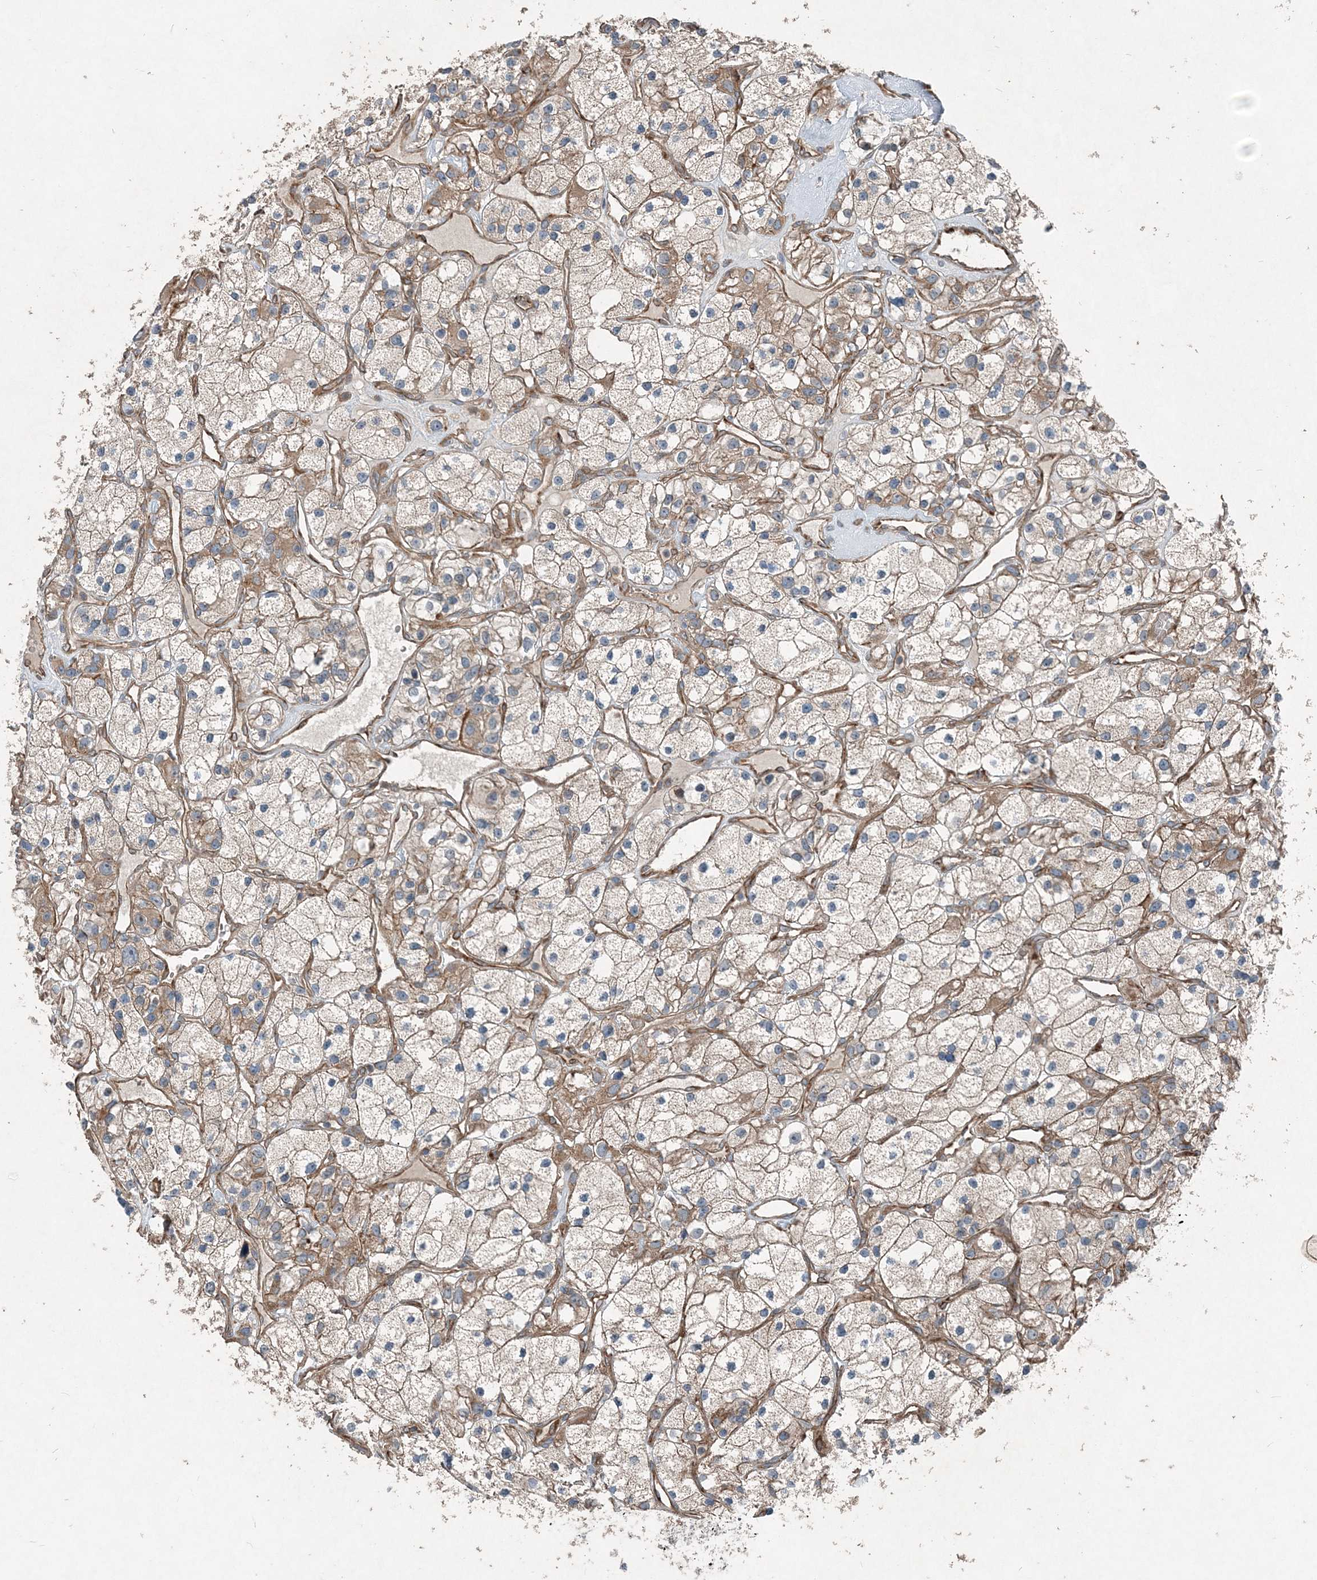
{"staining": {"intensity": "weak", "quantity": ">75%", "location": "cytoplasmic/membranous"}, "tissue": "renal cancer", "cell_type": "Tumor cells", "image_type": "cancer", "snomed": [{"axis": "morphology", "description": "Adenocarcinoma, NOS"}, {"axis": "topography", "description": "Kidney"}], "caption": "This photomicrograph shows IHC staining of human renal adenocarcinoma, with low weak cytoplasmic/membranous positivity in about >75% of tumor cells.", "gene": "INTU", "patient": {"sex": "female", "age": 57}}